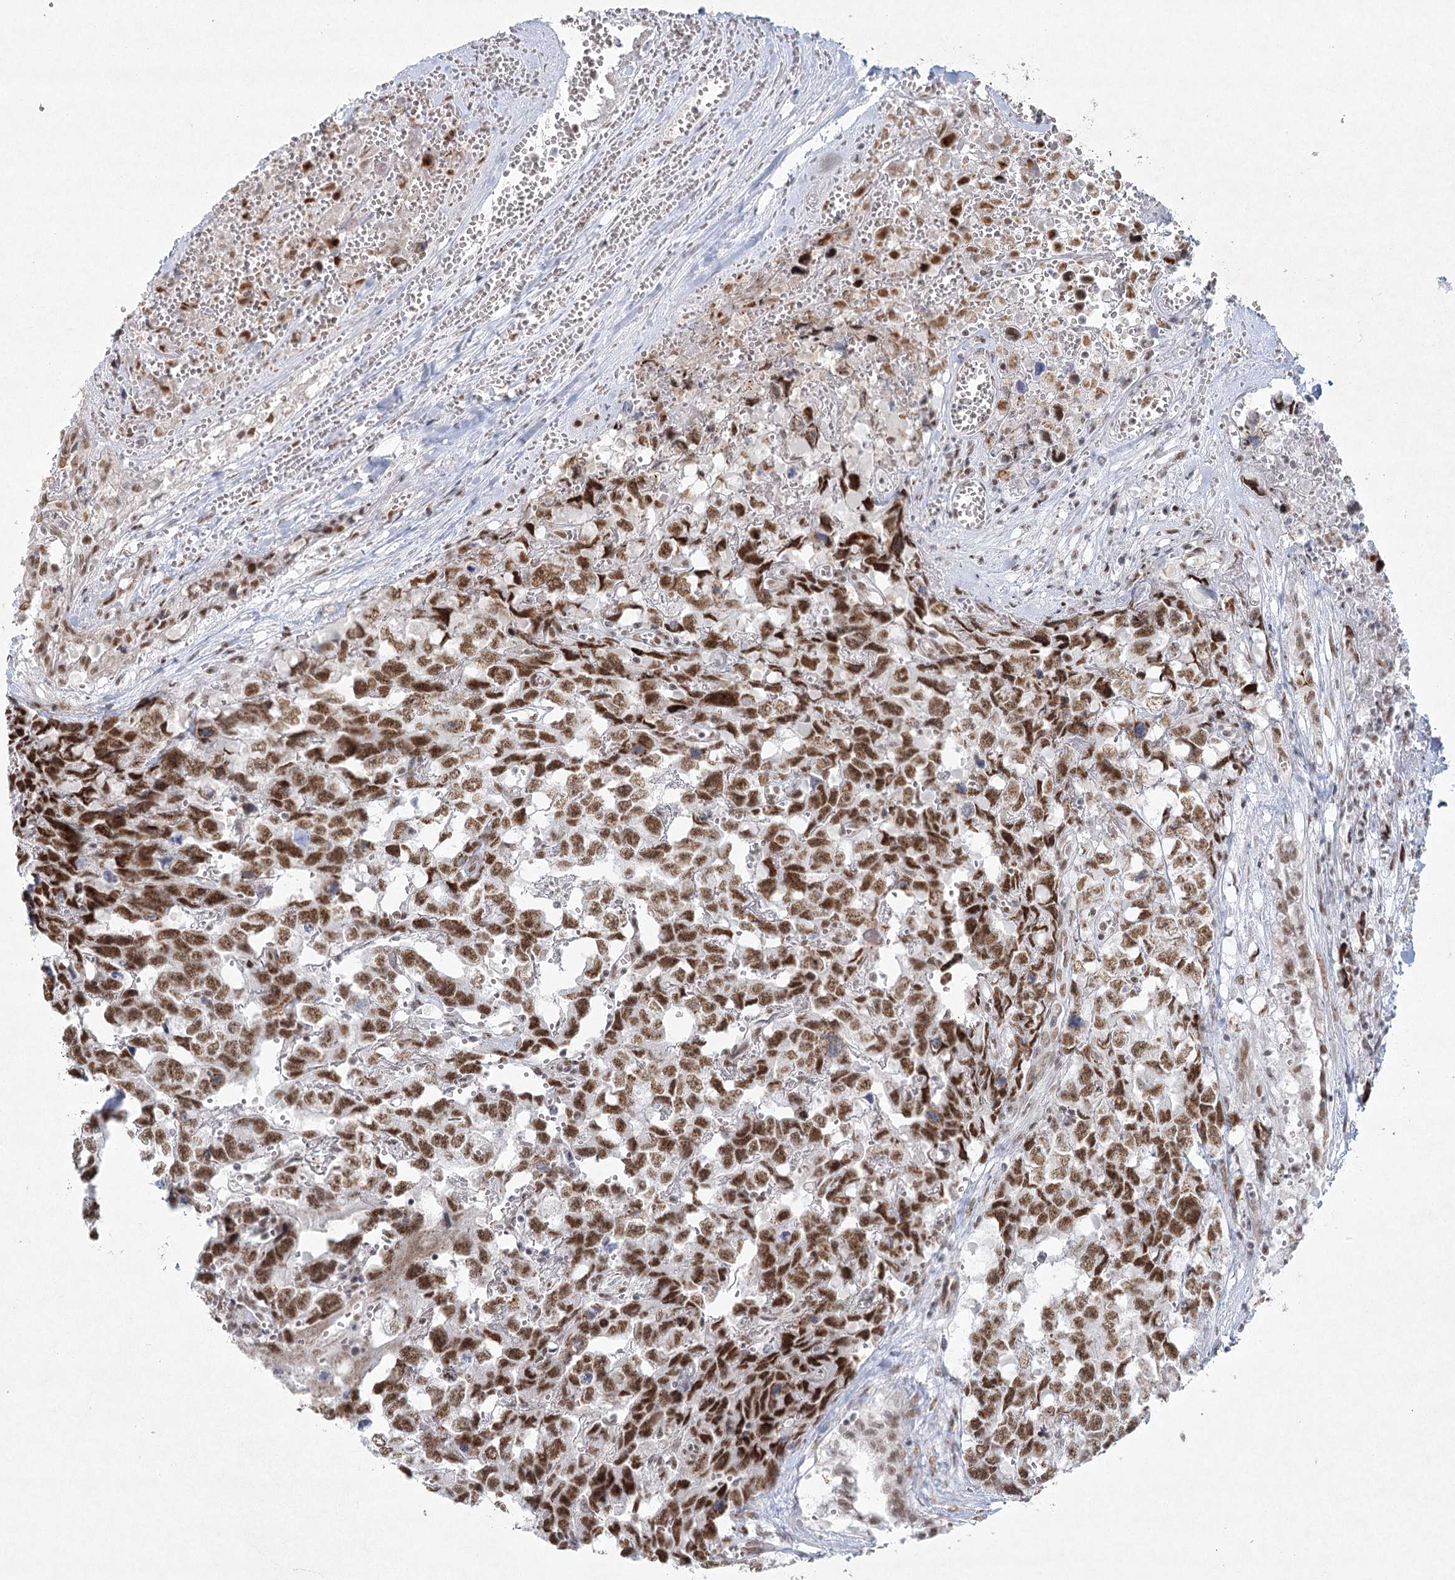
{"staining": {"intensity": "strong", "quantity": ">75%", "location": "nuclear"}, "tissue": "testis cancer", "cell_type": "Tumor cells", "image_type": "cancer", "snomed": [{"axis": "morphology", "description": "Carcinoma, Embryonal, NOS"}, {"axis": "topography", "description": "Testis"}], "caption": "High-magnification brightfield microscopy of testis embryonal carcinoma stained with DAB (brown) and counterstained with hematoxylin (blue). tumor cells exhibit strong nuclear positivity is seen in approximately>75% of cells.", "gene": "U2SURP", "patient": {"sex": "male", "age": 31}}